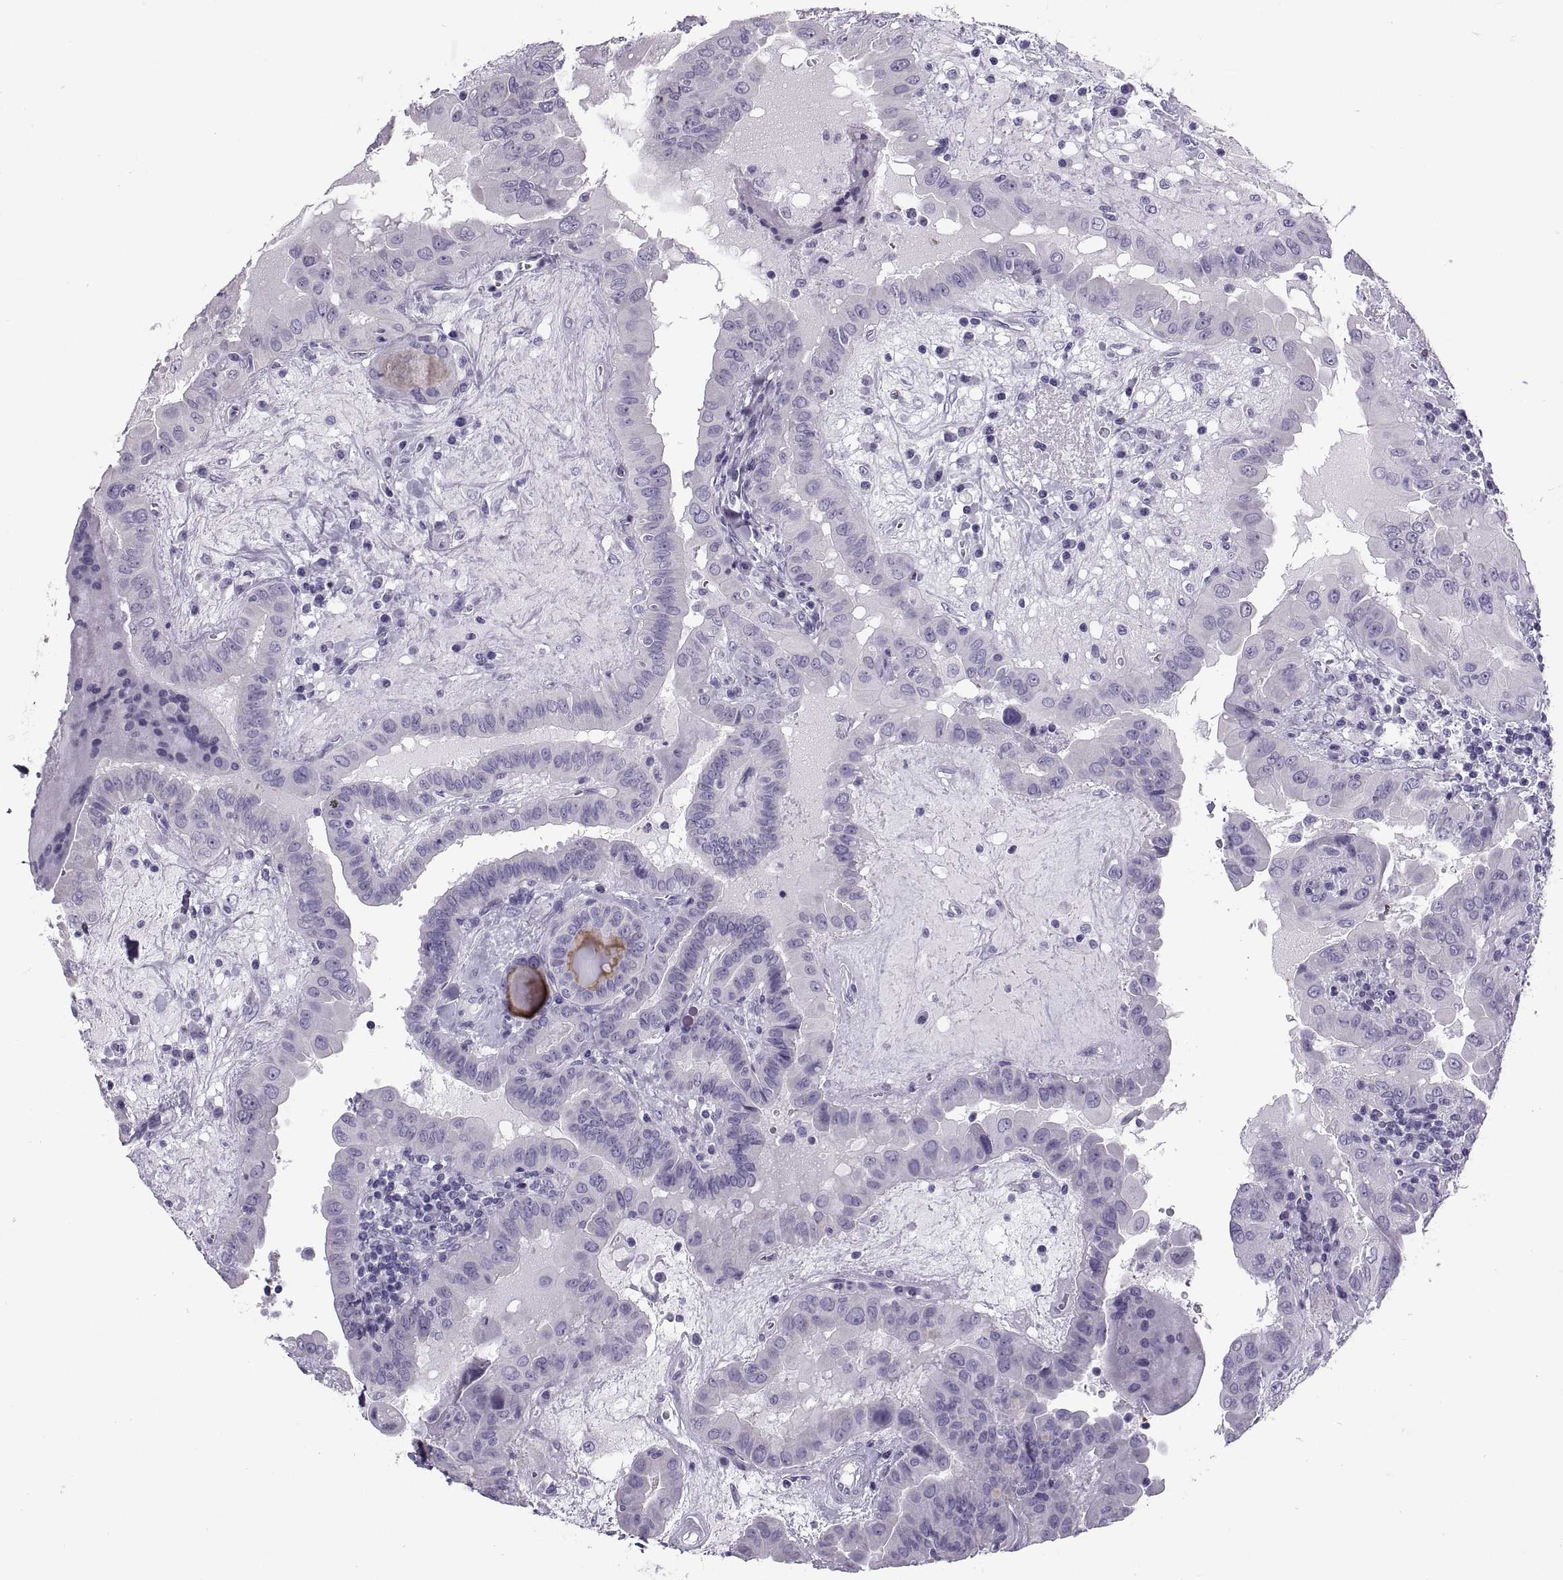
{"staining": {"intensity": "negative", "quantity": "none", "location": "none"}, "tissue": "thyroid cancer", "cell_type": "Tumor cells", "image_type": "cancer", "snomed": [{"axis": "morphology", "description": "Papillary adenocarcinoma, NOS"}, {"axis": "topography", "description": "Thyroid gland"}], "caption": "Tumor cells are negative for protein expression in human thyroid papillary adenocarcinoma.", "gene": "RLBP1", "patient": {"sex": "female", "age": 37}}